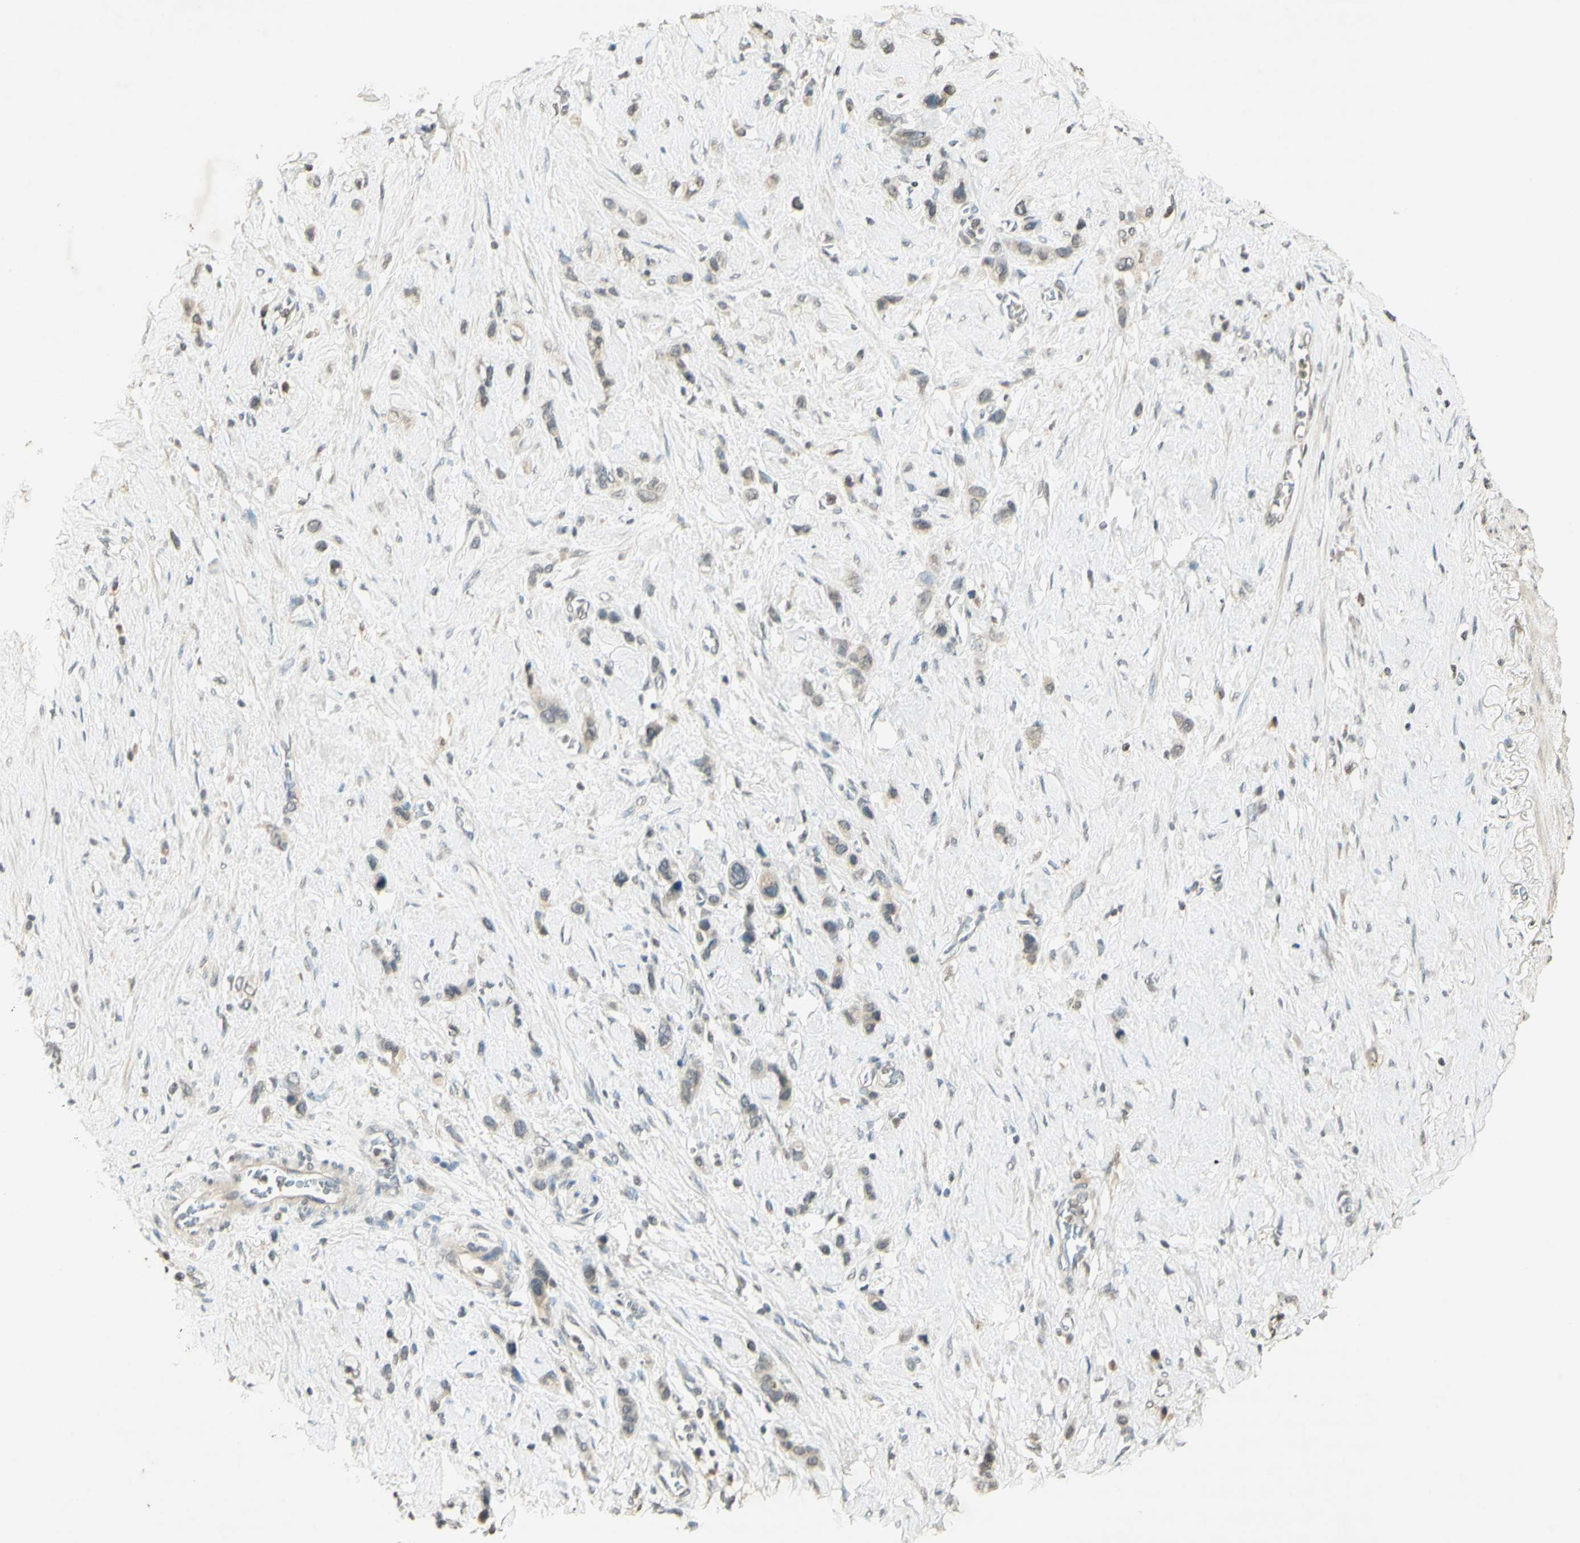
{"staining": {"intensity": "weak", "quantity": "25%-75%", "location": "cytoplasmic/membranous"}, "tissue": "stomach cancer", "cell_type": "Tumor cells", "image_type": "cancer", "snomed": [{"axis": "morphology", "description": "Adenocarcinoma, NOS"}, {"axis": "morphology", "description": "Adenocarcinoma, High grade"}, {"axis": "topography", "description": "Stomach, upper"}, {"axis": "topography", "description": "Stomach, lower"}], "caption": "A brown stain highlights weak cytoplasmic/membranous positivity of a protein in human stomach adenocarcinoma tumor cells. (DAB (3,3'-diaminobenzidine) IHC, brown staining for protein, blue staining for nuclei).", "gene": "GLI1", "patient": {"sex": "female", "age": 65}}